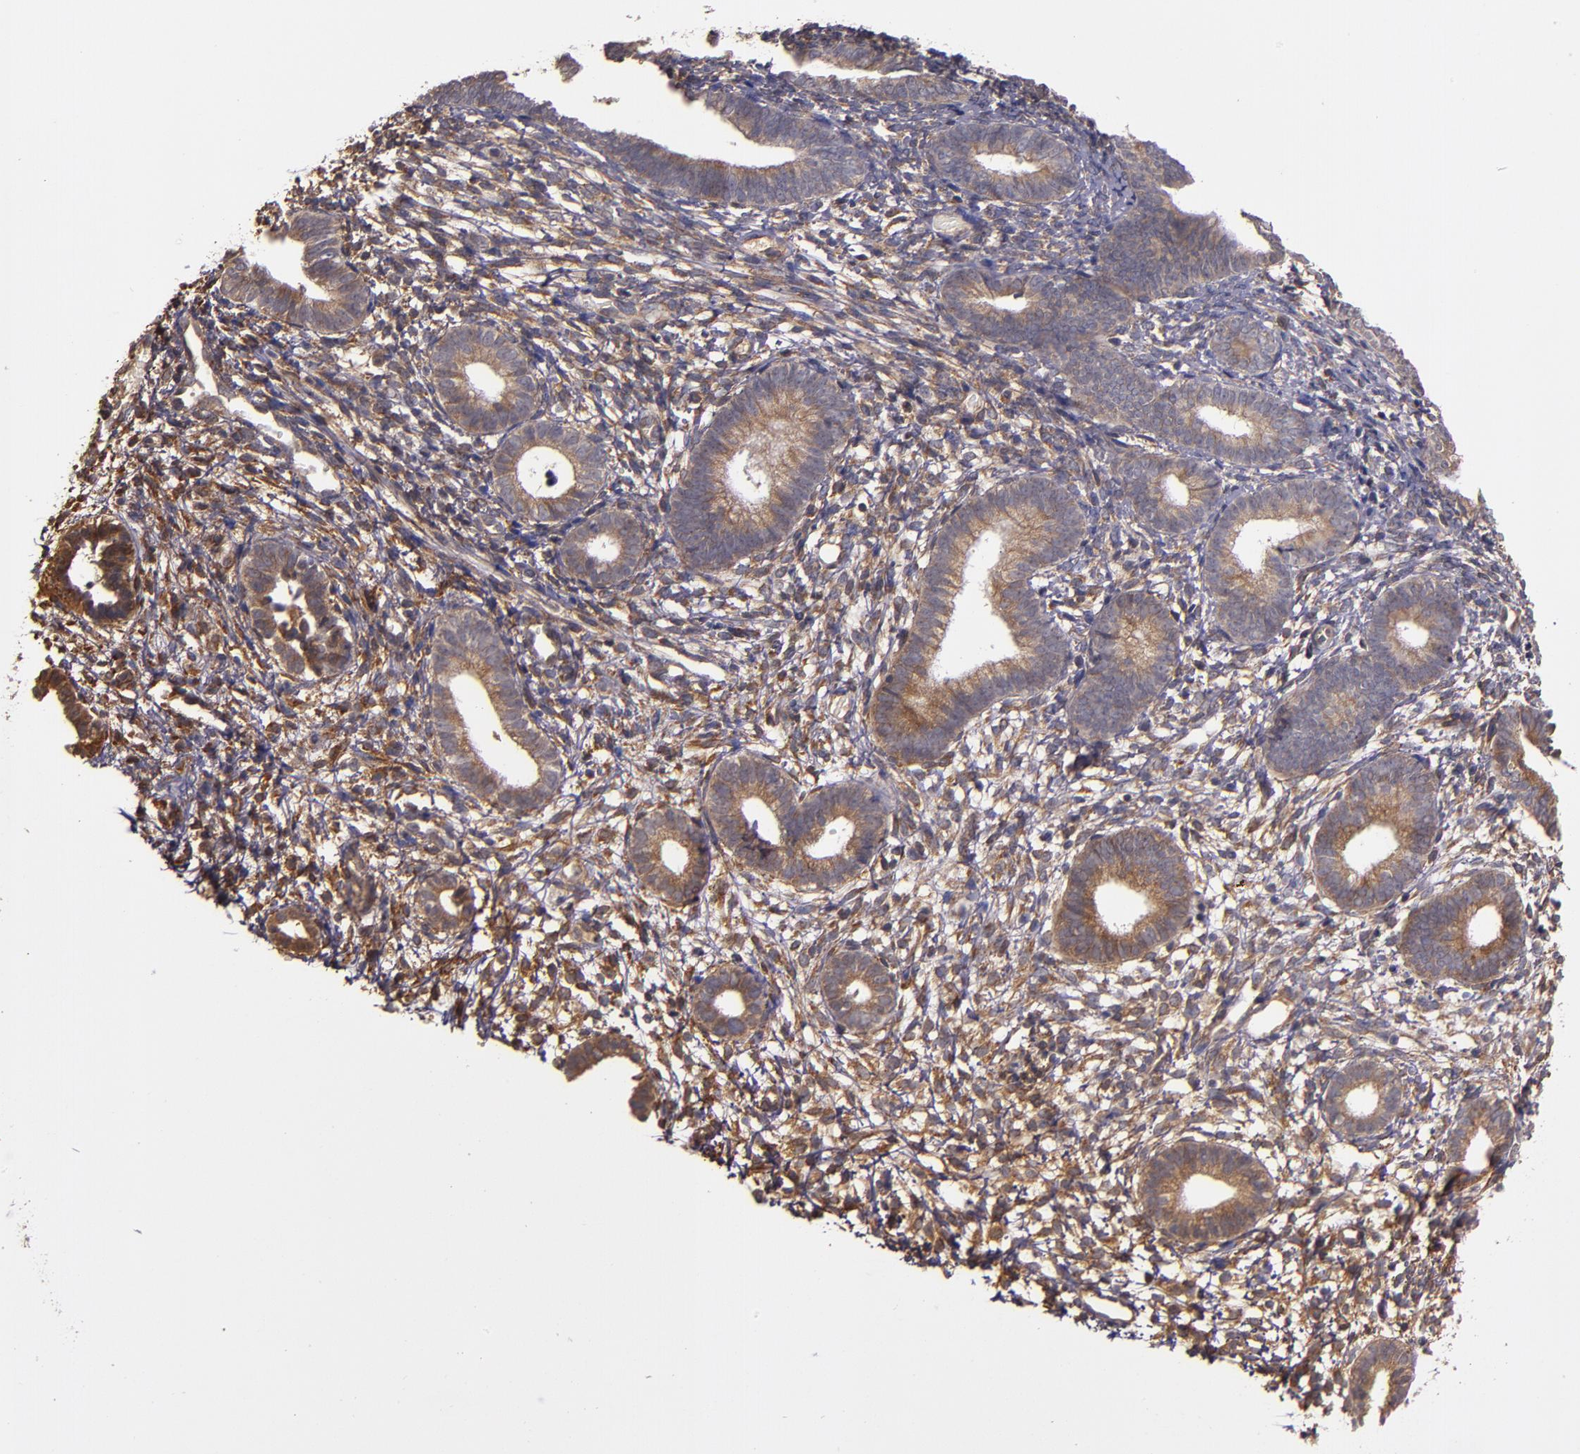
{"staining": {"intensity": "weak", "quantity": "25%-75%", "location": "cytoplasmic/membranous"}, "tissue": "endometrium", "cell_type": "Cells in endometrial stroma", "image_type": "normal", "snomed": [{"axis": "morphology", "description": "Normal tissue, NOS"}, {"axis": "topography", "description": "Smooth muscle"}, {"axis": "topography", "description": "Endometrium"}], "caption": "Immunohistochemistry of normal human endometrium reveals low levels of weak cytoplasmic/membranous positivity in about 25%-75% of cells in endometrial stroma. (brown staining indicates protein expression, while blue staining denotes nuclei).", "gene": "PRAF2", "patient": {"sex": "female", "age": 57}}